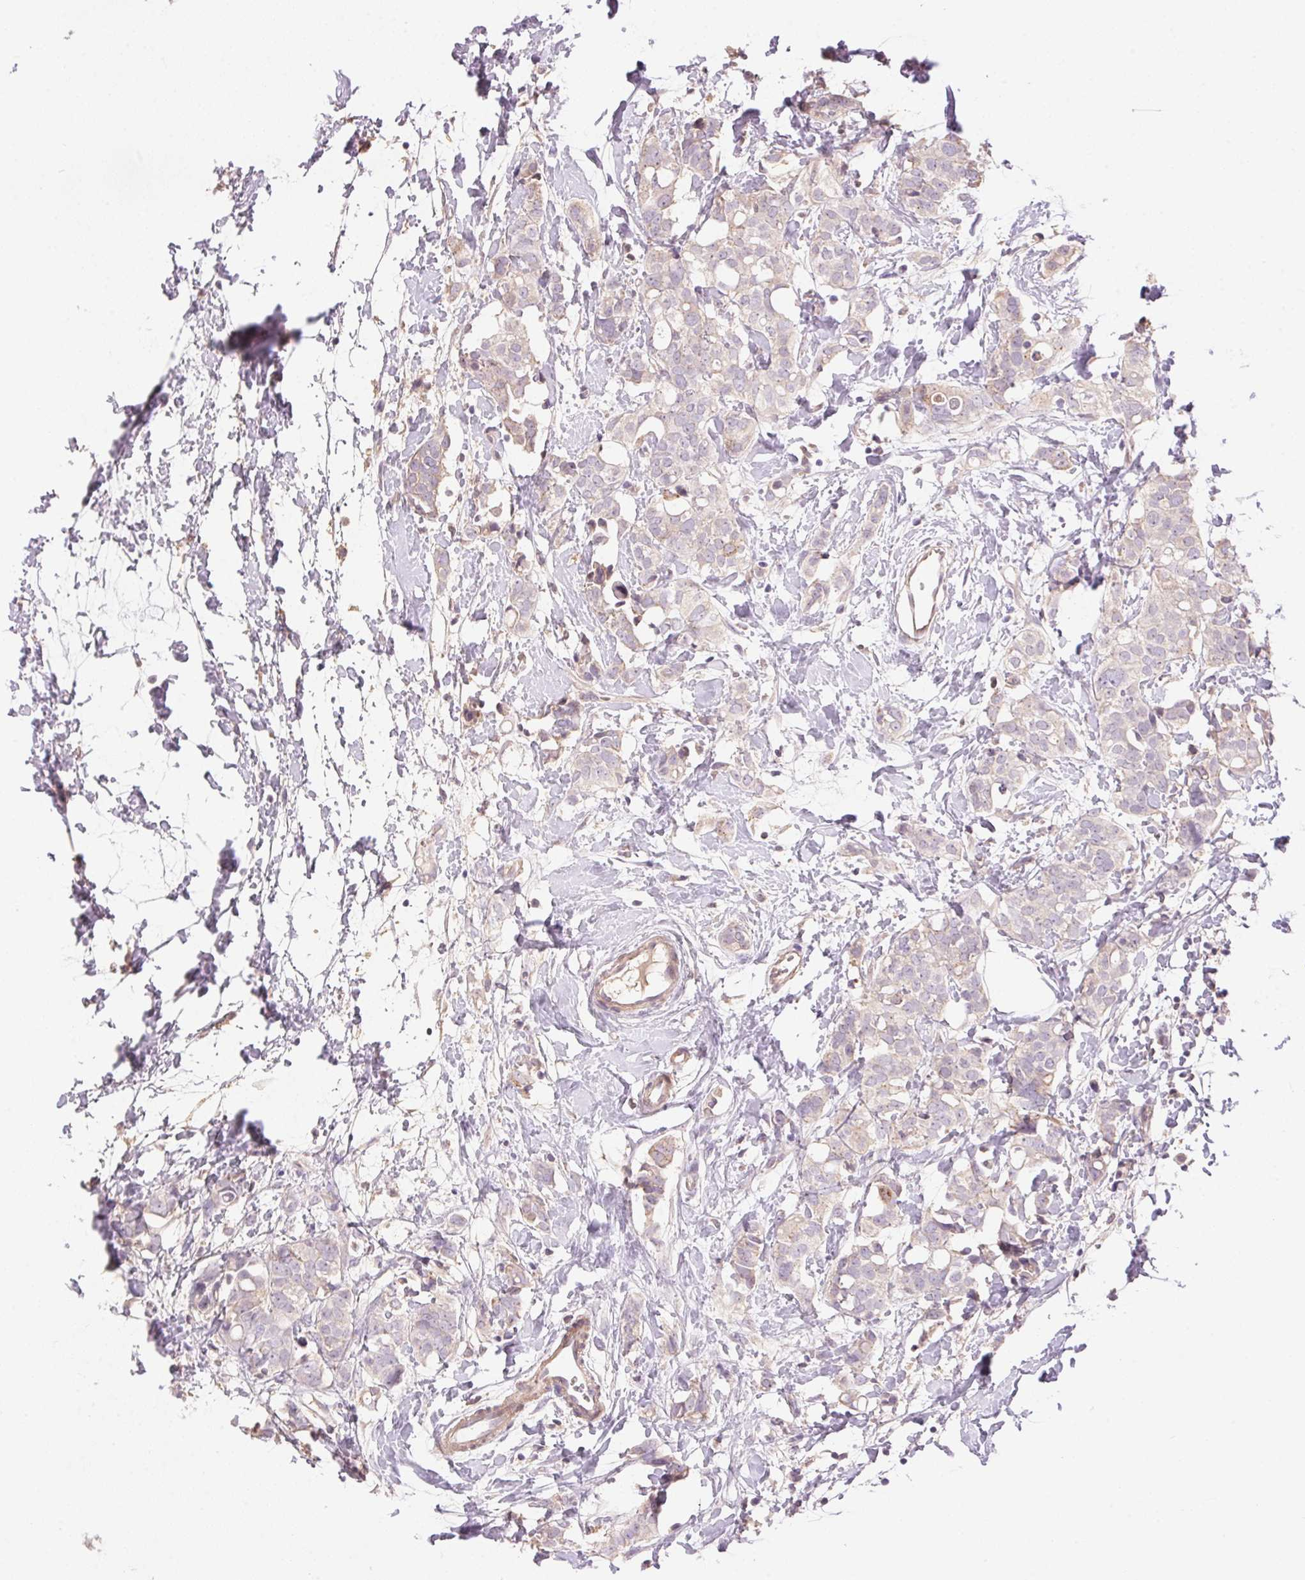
{"staining": {"intensity": "weak", "quantity": "25%-75%", "location": "cytoplasmic/membranous"}, "tissue": "breast cancer", "cell_type": "Tumor cells", "image_type": "cancer", "snomed": [{"axis": "morphology", "description": "Duct carcinoma"}, {"axis": "topography", "description": "Breast"}], "caption": "An image showing weak cytoplasmic/membranous staining in approximately 25%-75% of tumor cells in breast cancer, as visualized by brown immunohistochemical staining.", "gene": "LYZL6", "patient": {"sex": "female", "age": 40}}